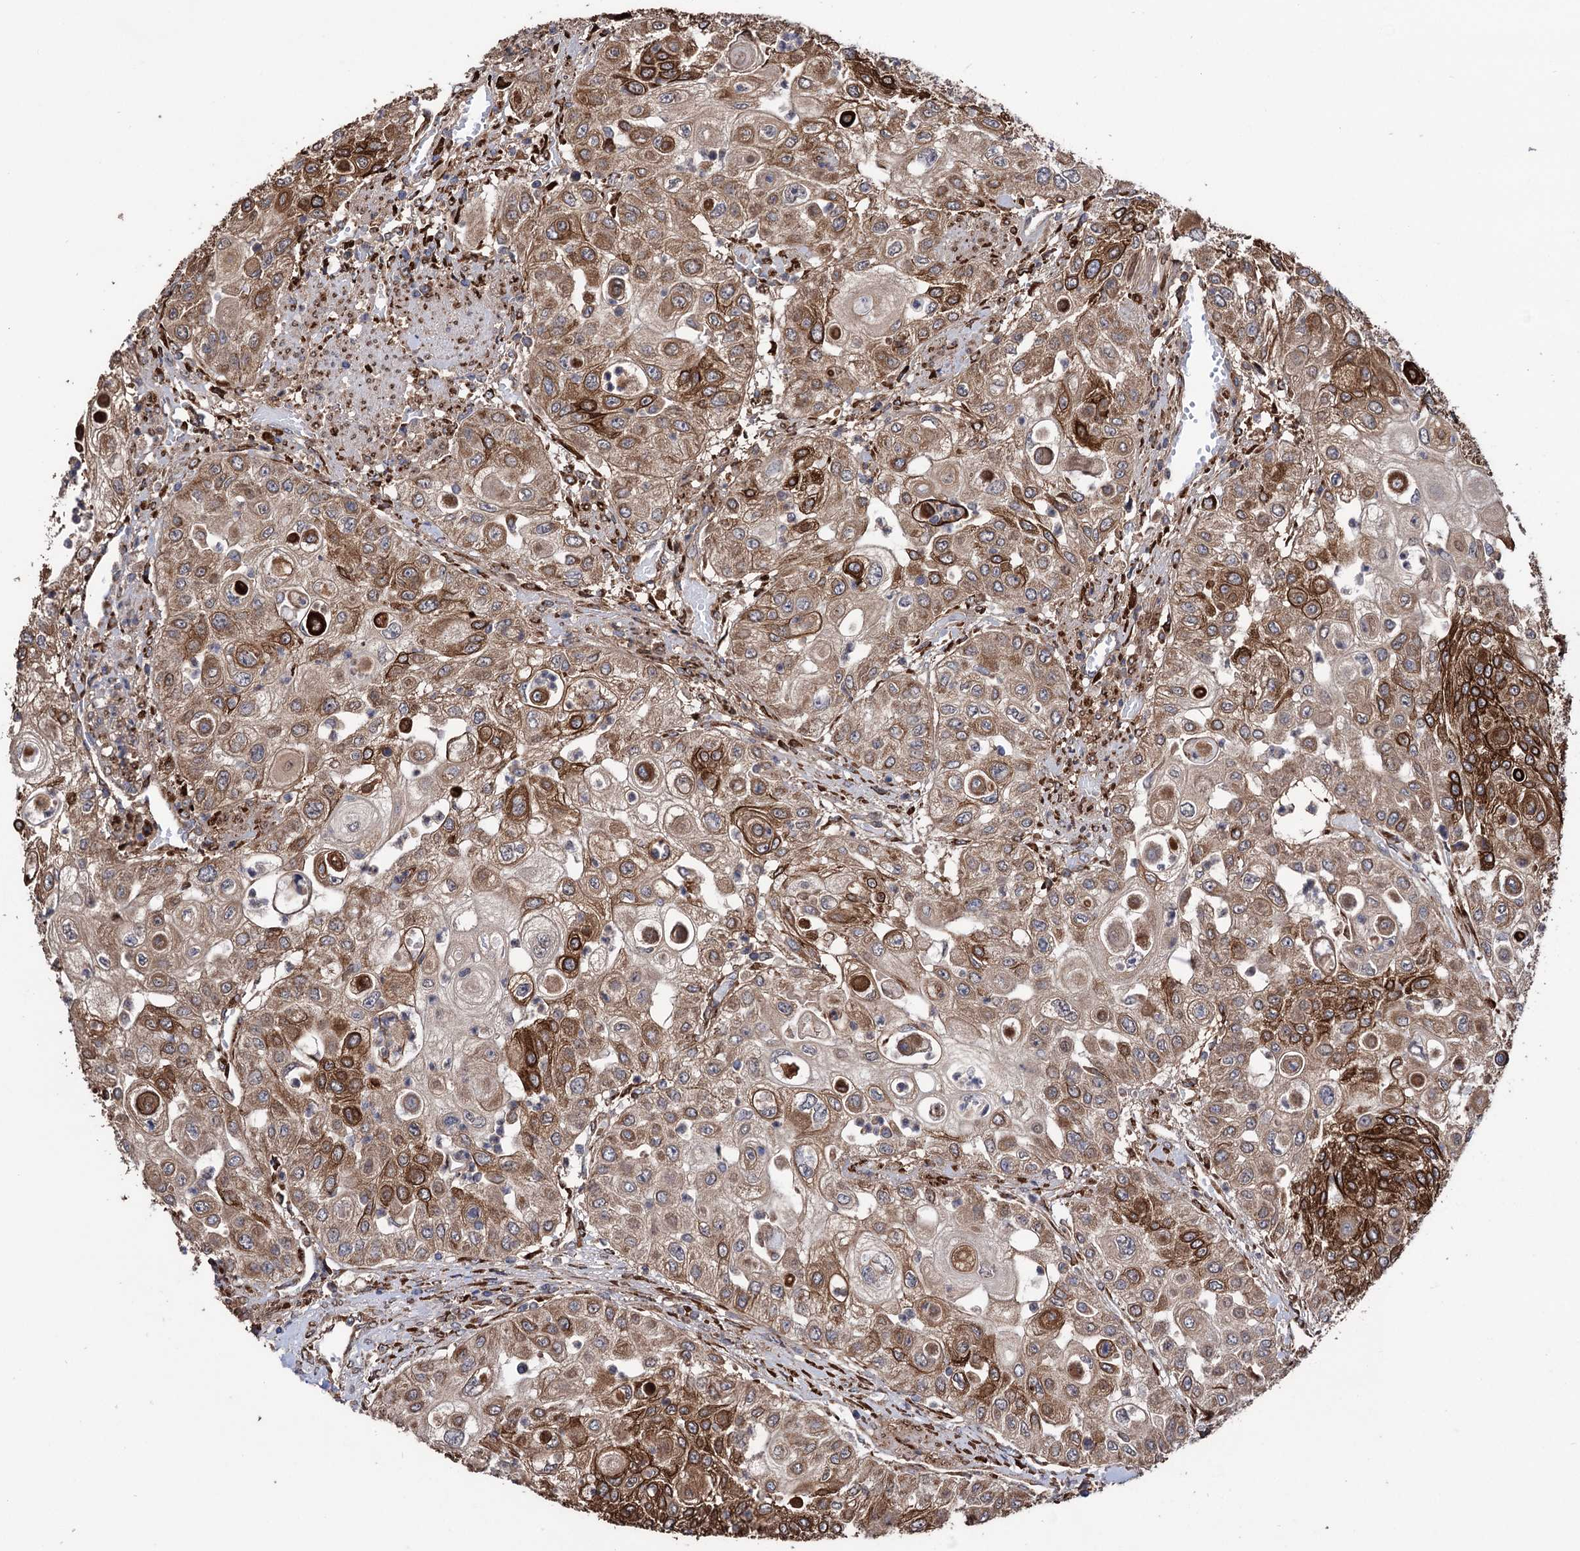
{"staining": {"intensity": "strong", "quantity": ">75%", "location": "cytoplasmic/membranous"}, "tissue": "urothelial cancer", "cell_type": "Tumor cells", "image_type": "cancer", "snomed": [{"axis": "morphology", "description": "Urothelial carcinoma, High grade"}, {"axis": "topography", "description": "Urinary bladder"}], "caption": "IHC of urothelial cancer shows high levels of strong cytoplasmic/membranous staining in approximately >75% of tumor cells.", "gene": "CDAN1", "patient": {"sex": "female", "age": 79}}